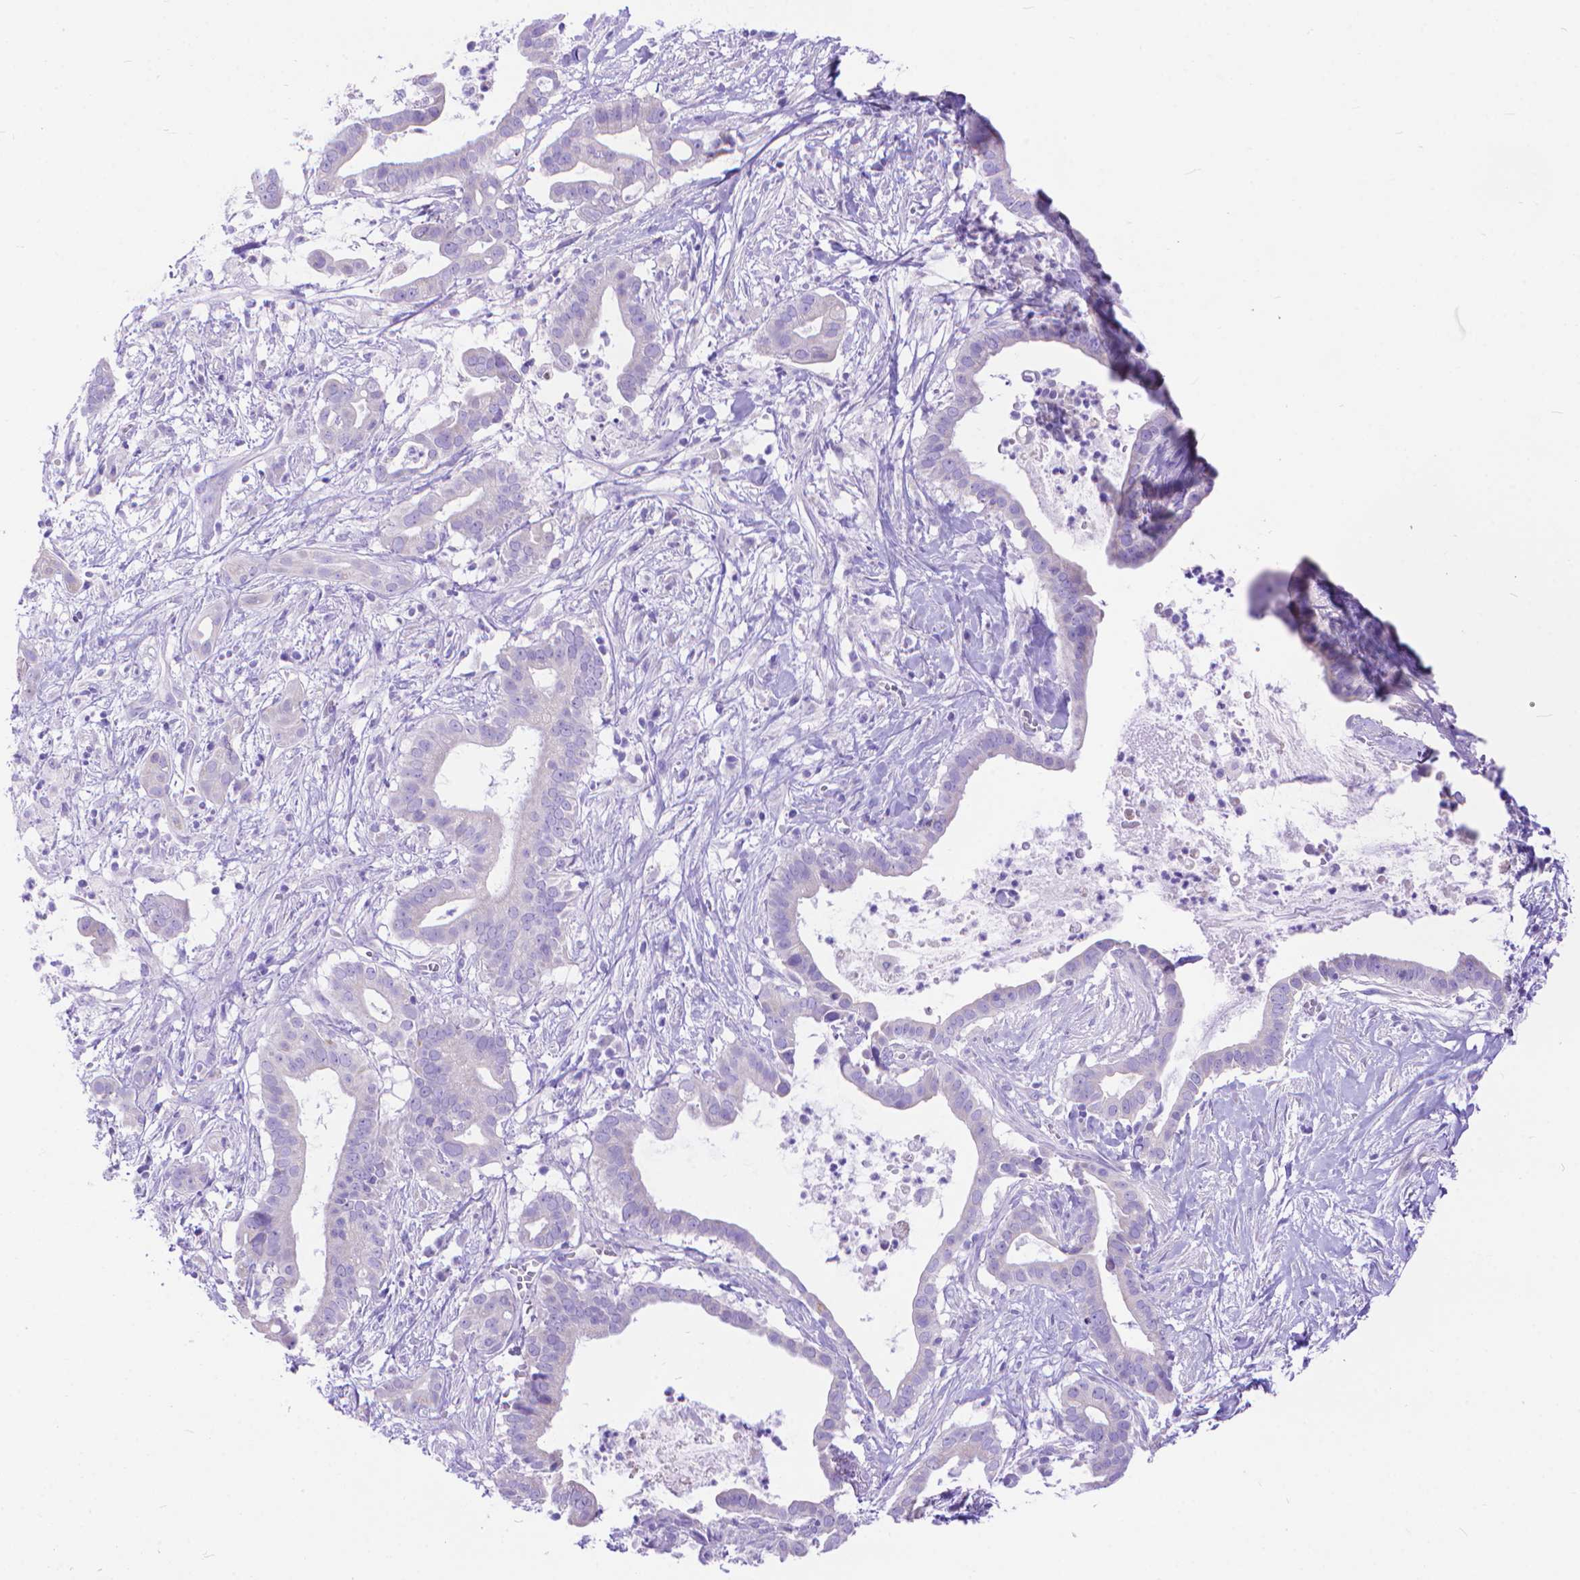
{"staining": {"intensity": "negative", "quantity": "none", "location": "none"}, "tissue": "pancreatic cancer", "cell_type": "Tumor cells", "image_type": "cancer", "snomed": [{"axis": "morphology", "description": "Adenocarcinoma, NOS"}, {"axis": "topography", "description": "Pancreas"}], "caption": "DAB (3,3'-diaminobenzidine) immunohistochemical staining of pancreatic cancer (adenocarcinoma) reveals no significant positivity in tumor cells. The staining was performed using DAB (3,3'-diaminobenzidine) to visualize the protein expression in brown, while the nuclei were stained in blue with hematoxylin (Magnification: 20x).", "gene": "DHRS2", "patient": {"sex": "male", "age": 61}}